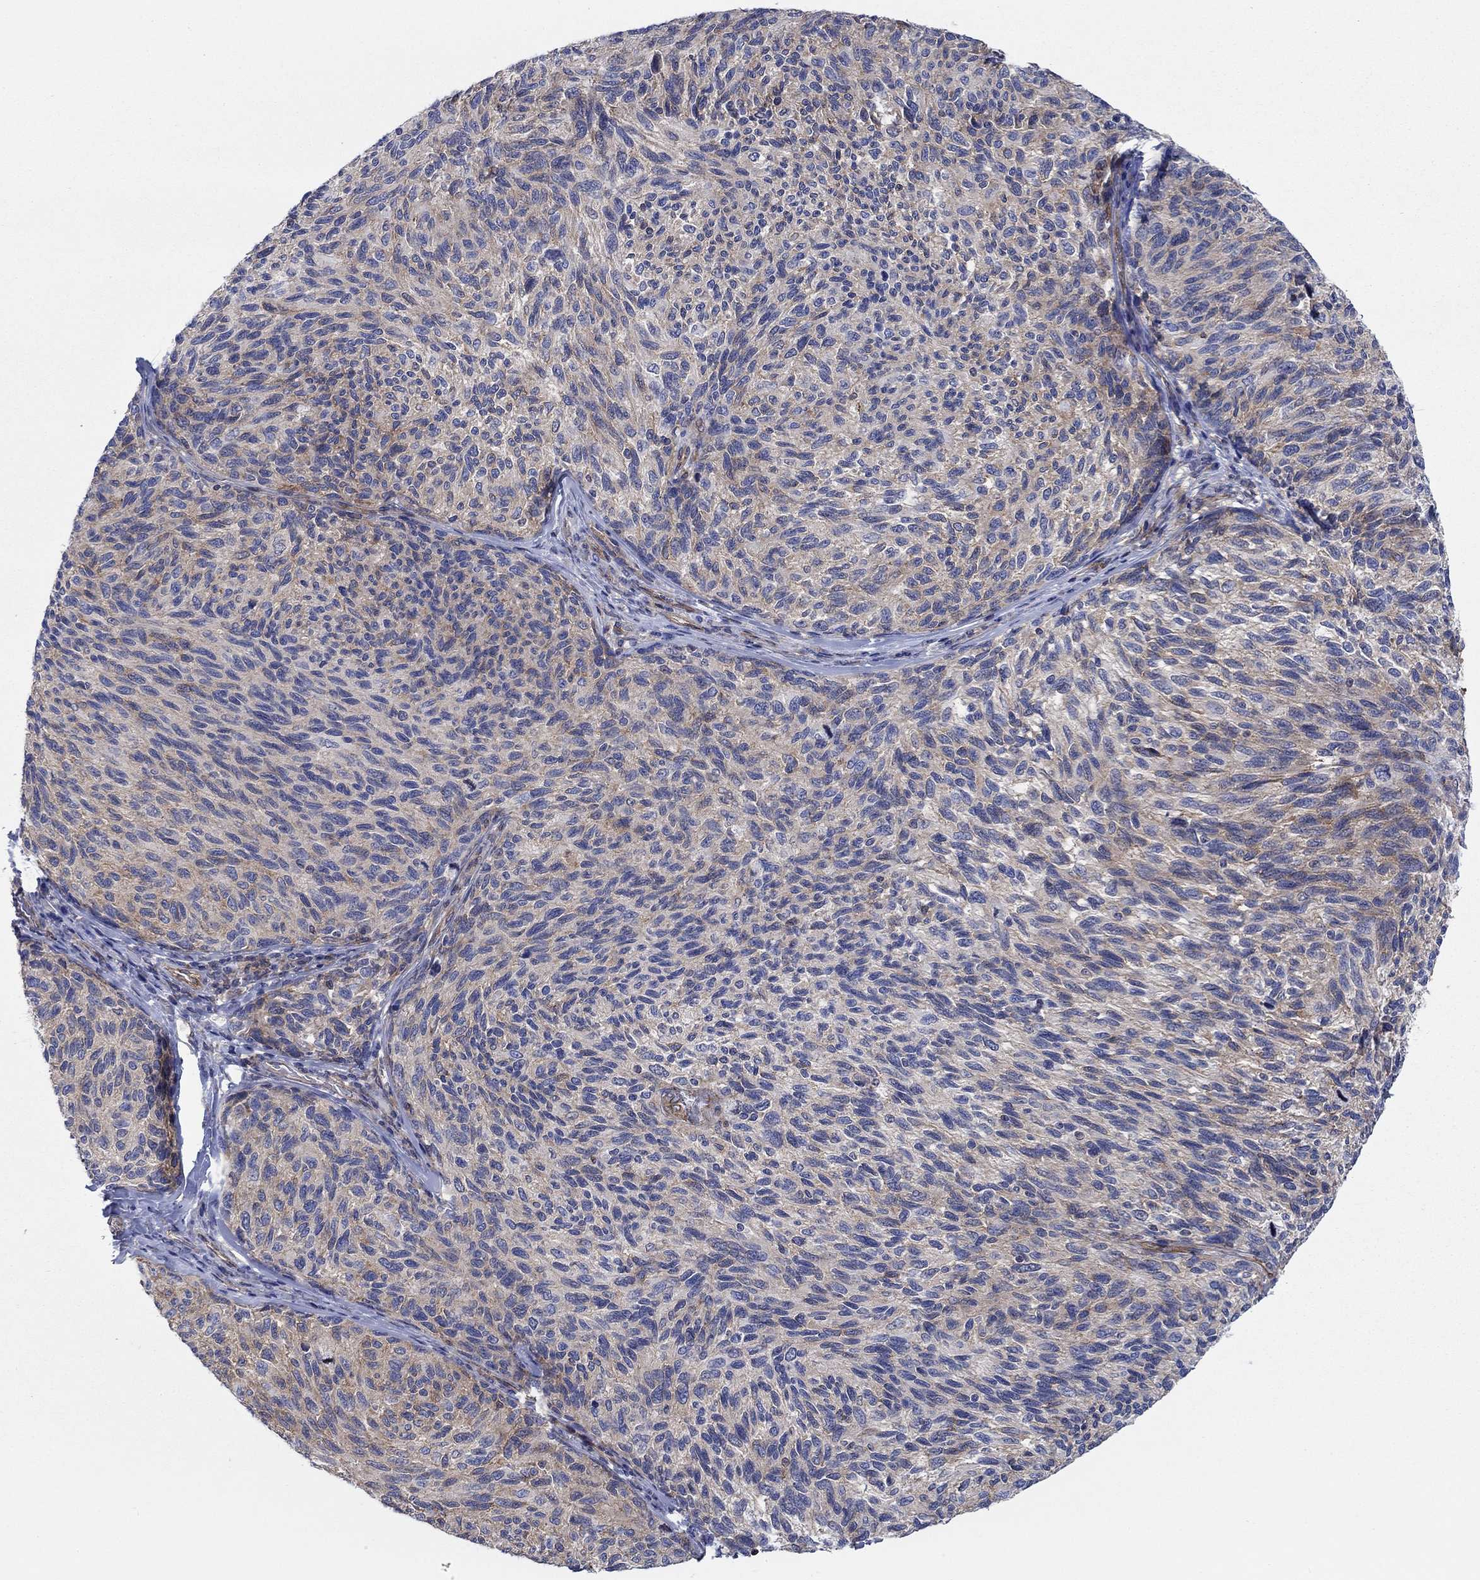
{"staining": {"intensity": "moderate", "quantity": "25%-75%", "location": "cytoplasmic/membranous"}, "tissue": "melanoma", "cell_type": "Tumor cells", "image_type": "cancer", "snomed": [{"axis": "morphology", "description": "Malignant melanoma, NOS"}, {"axis": "topography", "description": "Skin"}], "caption": "High-power microscopy captured an immunohistochemistry (IHC) photomicrograph of melanoma, revealing moderate cytoplasmic/membranous expression in approximately 25%-75% of tumor cells.", "gene": "FMN1", "patient": {"sex": "female", "age": 73}}